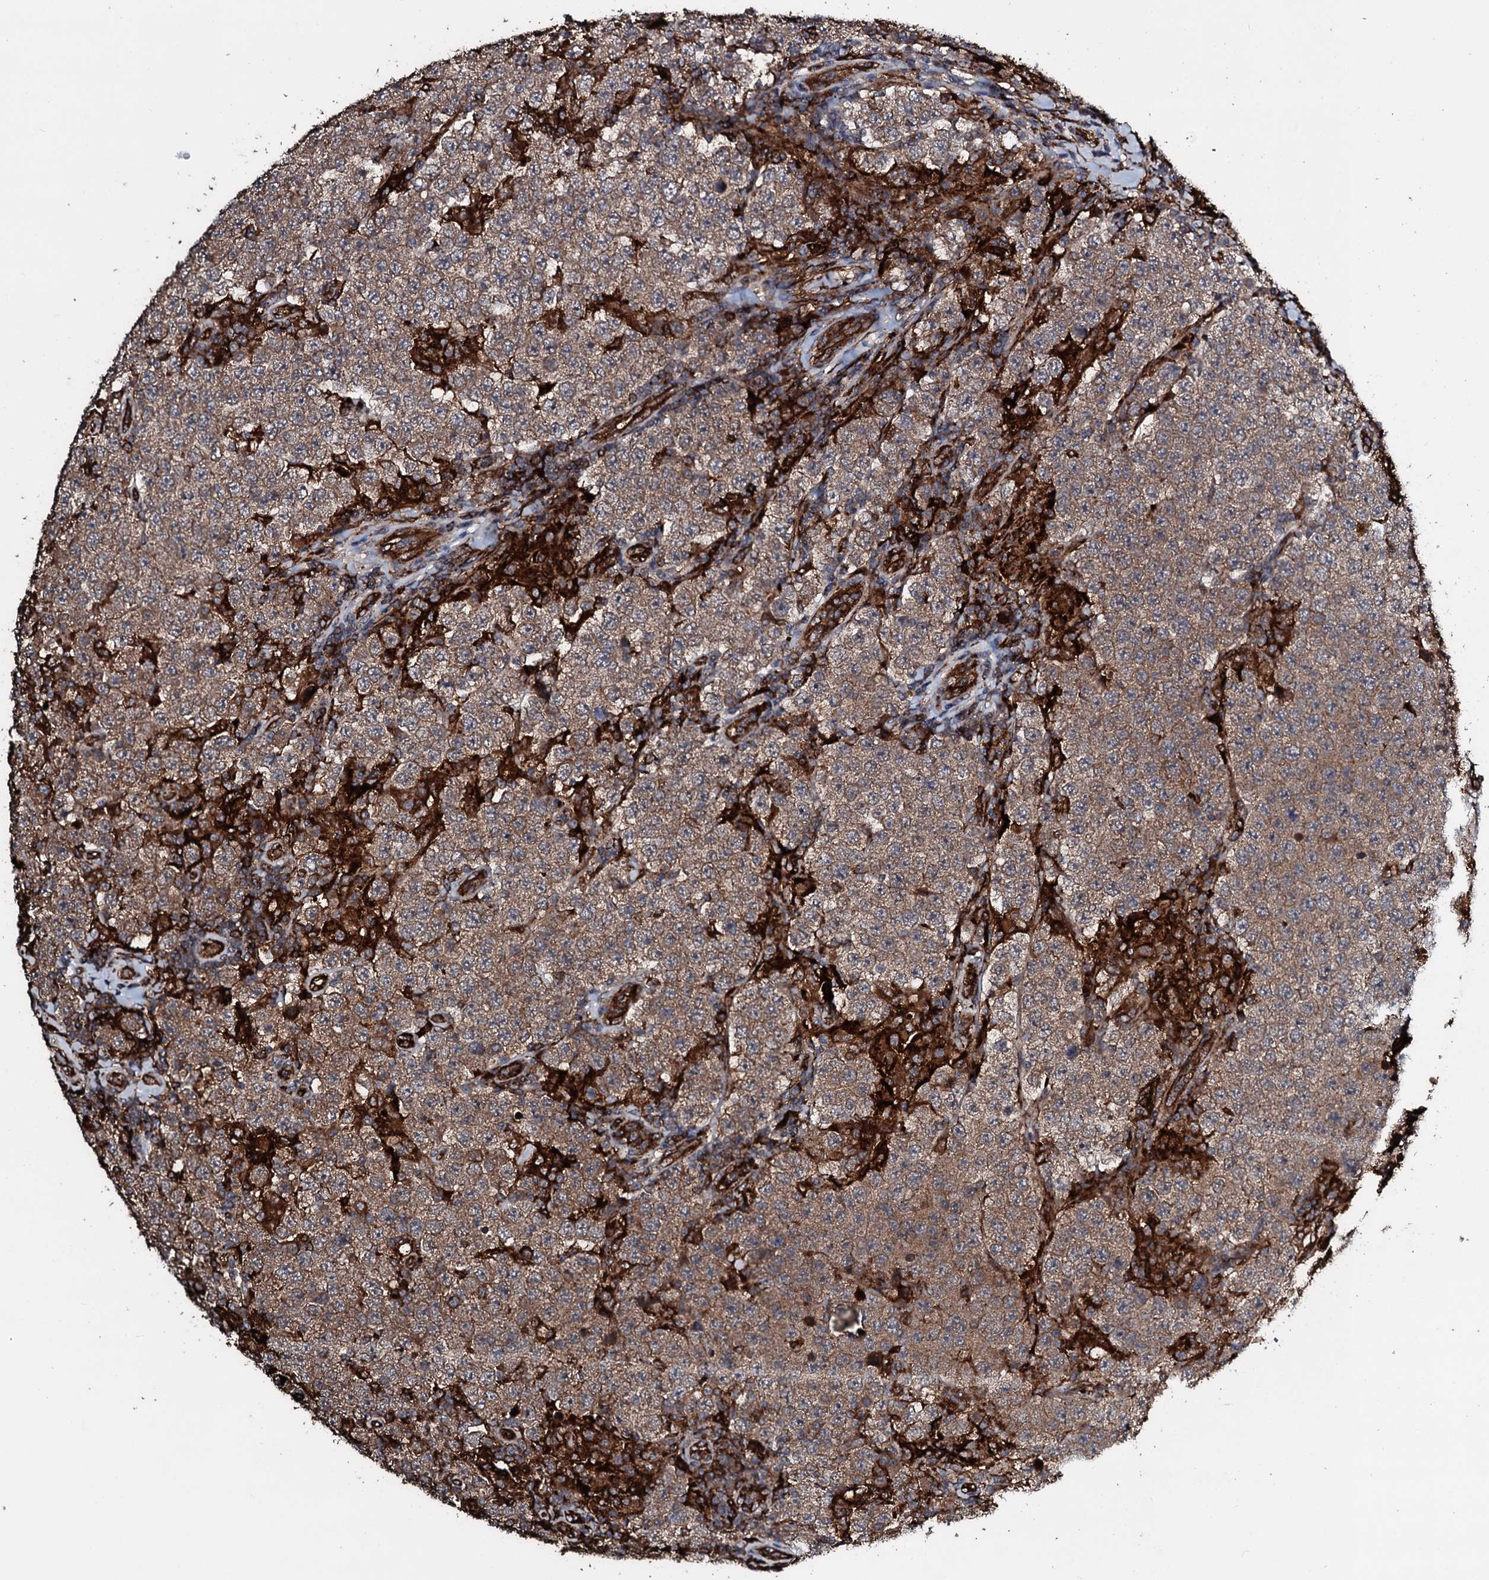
{"staining": {"intensity": "moderate", "quantity": ">75%", "location": "cytoplasmic/membranous"}, "tissue": "testis cancer", "cell_type": "Tumor cells", "image_type": "cancer", "snomed": [{"axis": "morphology", "description": "Normal tissue, NOS"}, {"axis": "morphology", "description": "Urothelial carcinoma, High grade"}, {"axis": "morphology", "description": "Seminoma, NOS"}, {"axis": "morphology", "description": "Carcinoma, Embryonal, NOS"}, {"axis": "topography", "description": "Urinary bladder"}, {"axis": "topography", "description": "Testis"}], "caption": "Testis cancer stained with a protein marker displays moderate staining in tumor cells.", "gene": "TPGS2", "patient": {"sex": "male", "age": 41}}